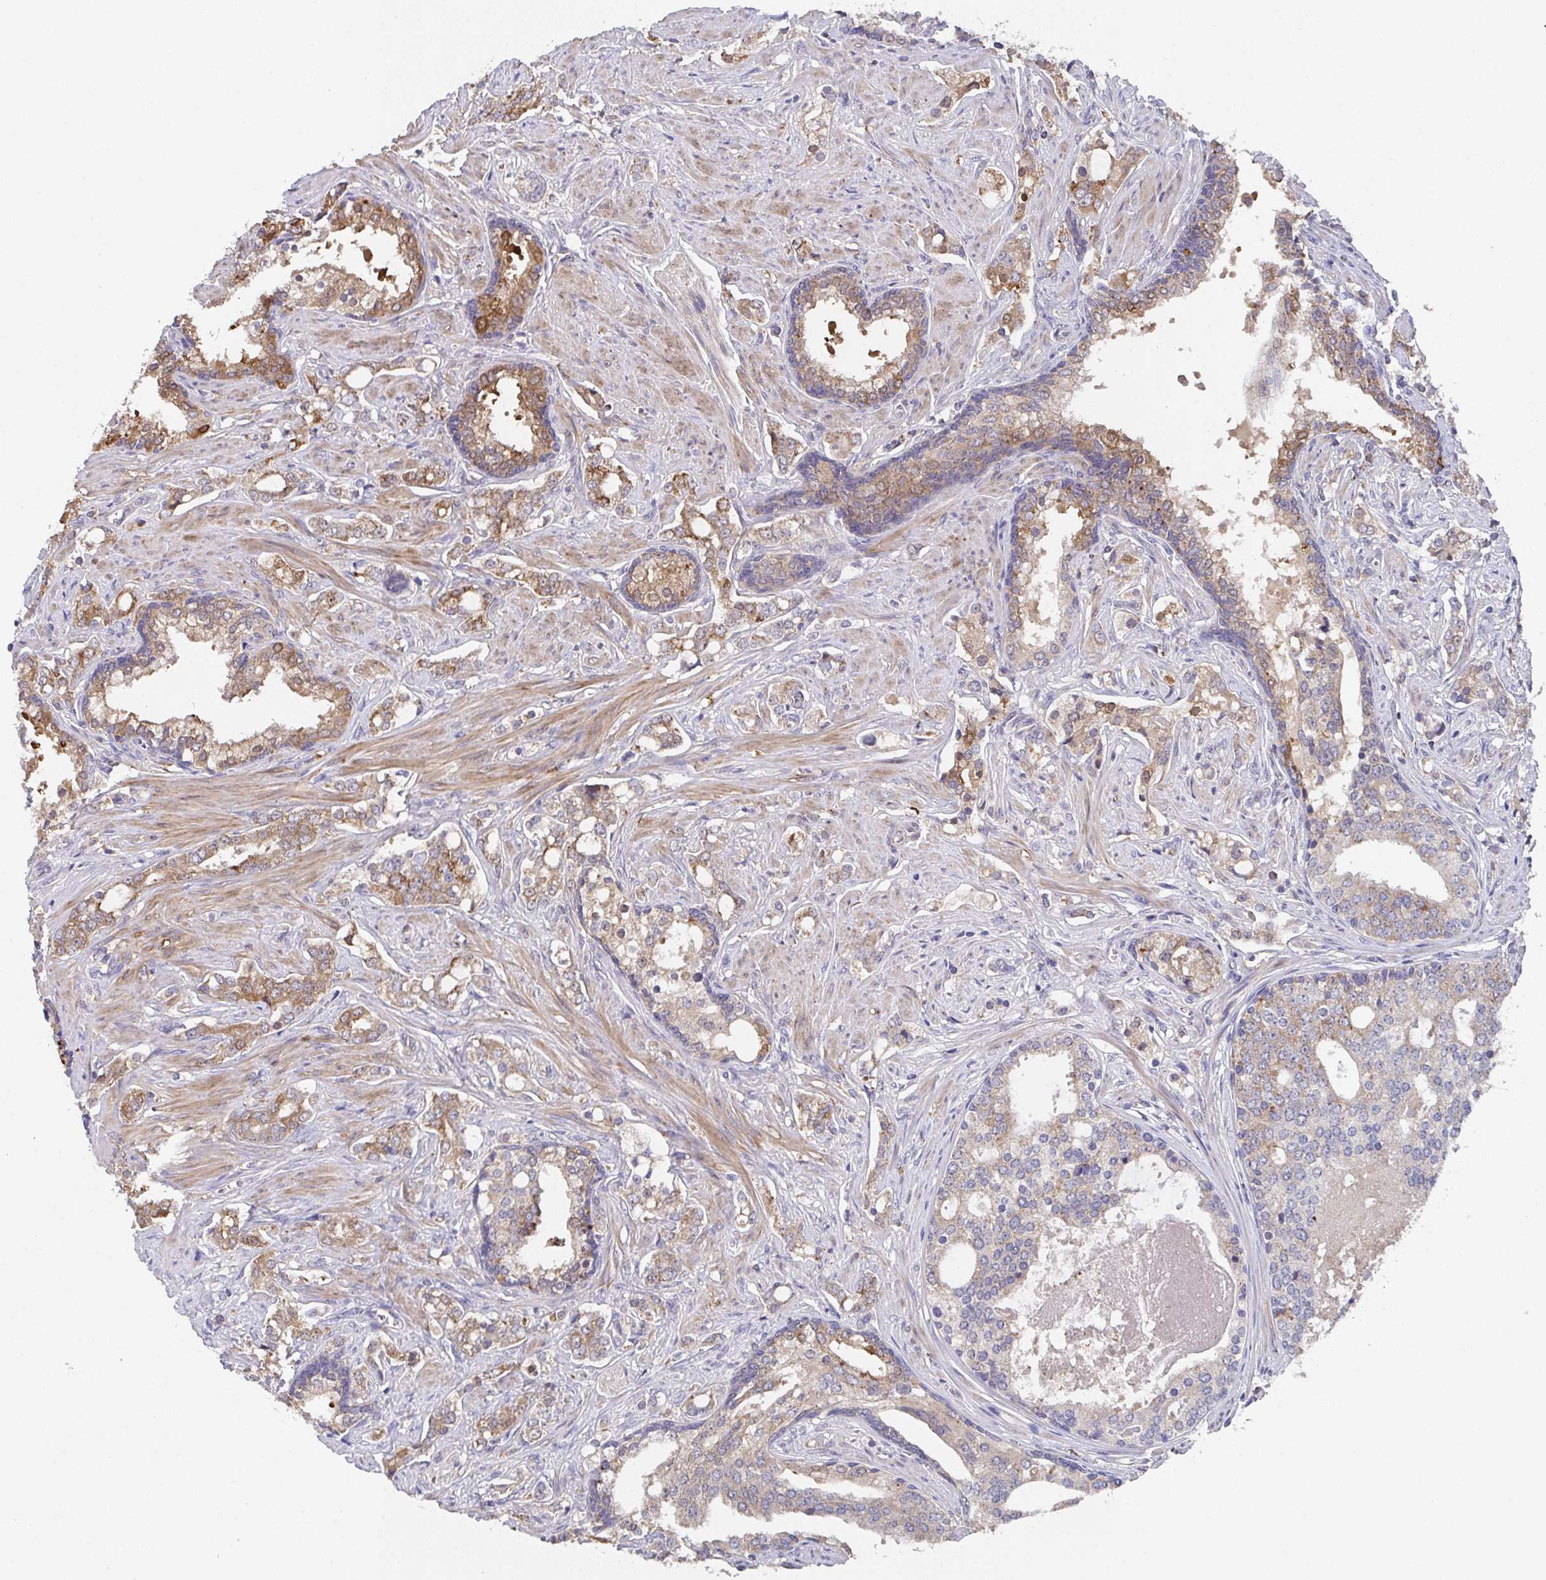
{"staining": {"intensity": "moderate", "quantity": "25%-75%", "location": "cytoplasmic/membranous"}, "tissue": "prostate cancer", "cell_type": "Tumor cells", "image_type": "cancer", "snomed": [{"axis": "morphology", "description": "Adenocarcinoma, Medium grade"}, {"axis": "topography", "description": "Prostate"}], "caption": "Medium-grade adenocarcinoma (prostate) tissue displays moderate cytoplasmic/membranous expression in about 25%-75% of tumor cells", "gene": "MT-ND3", "patient": {"sex": "male", "age": 57}}